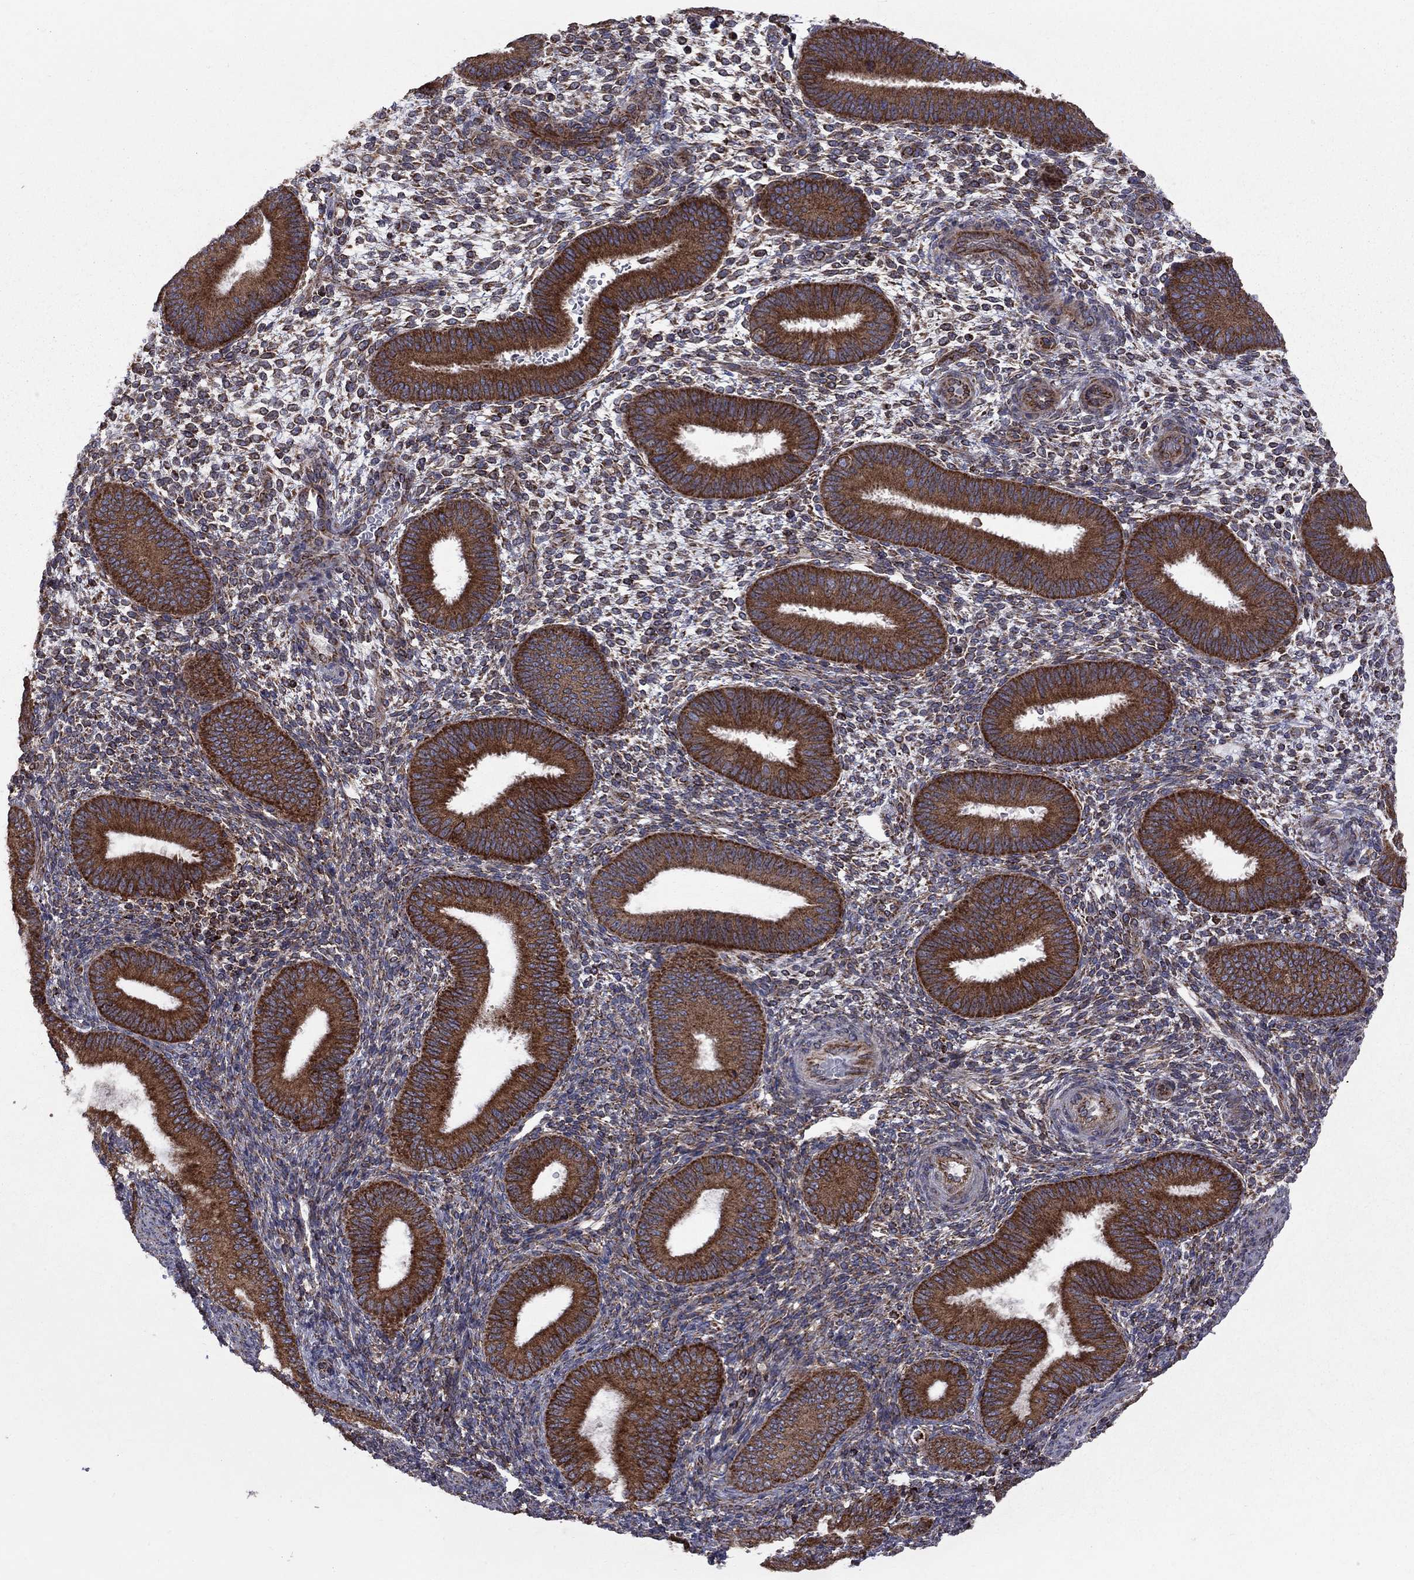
{"staining": {"intensity": "moderate", "quantity": "<25%", "location": "cytoplasmic/membranous"}, "tissue": "endometrium", "cell_type": "Cells in endometrial stroma", "image_type": "normal", "snomed": [{"axis": "morphology", "description": "Normal tissue, NOS"}, {"axis": "topography", "description": "Endometrium"}], "caption": "Cells in endometrial stroma show moderate cytoplasmic/membranous expression in approximately <25% of cells in benign endometrium. The staining was performed using DAB (3,3'-diaminobenzidine), with brown indicating positive protein expression. Nuclei are stained blue with hematoxylin.", "gene": "CLPTM1", "patient": {"sex": "female", "age": 39}}